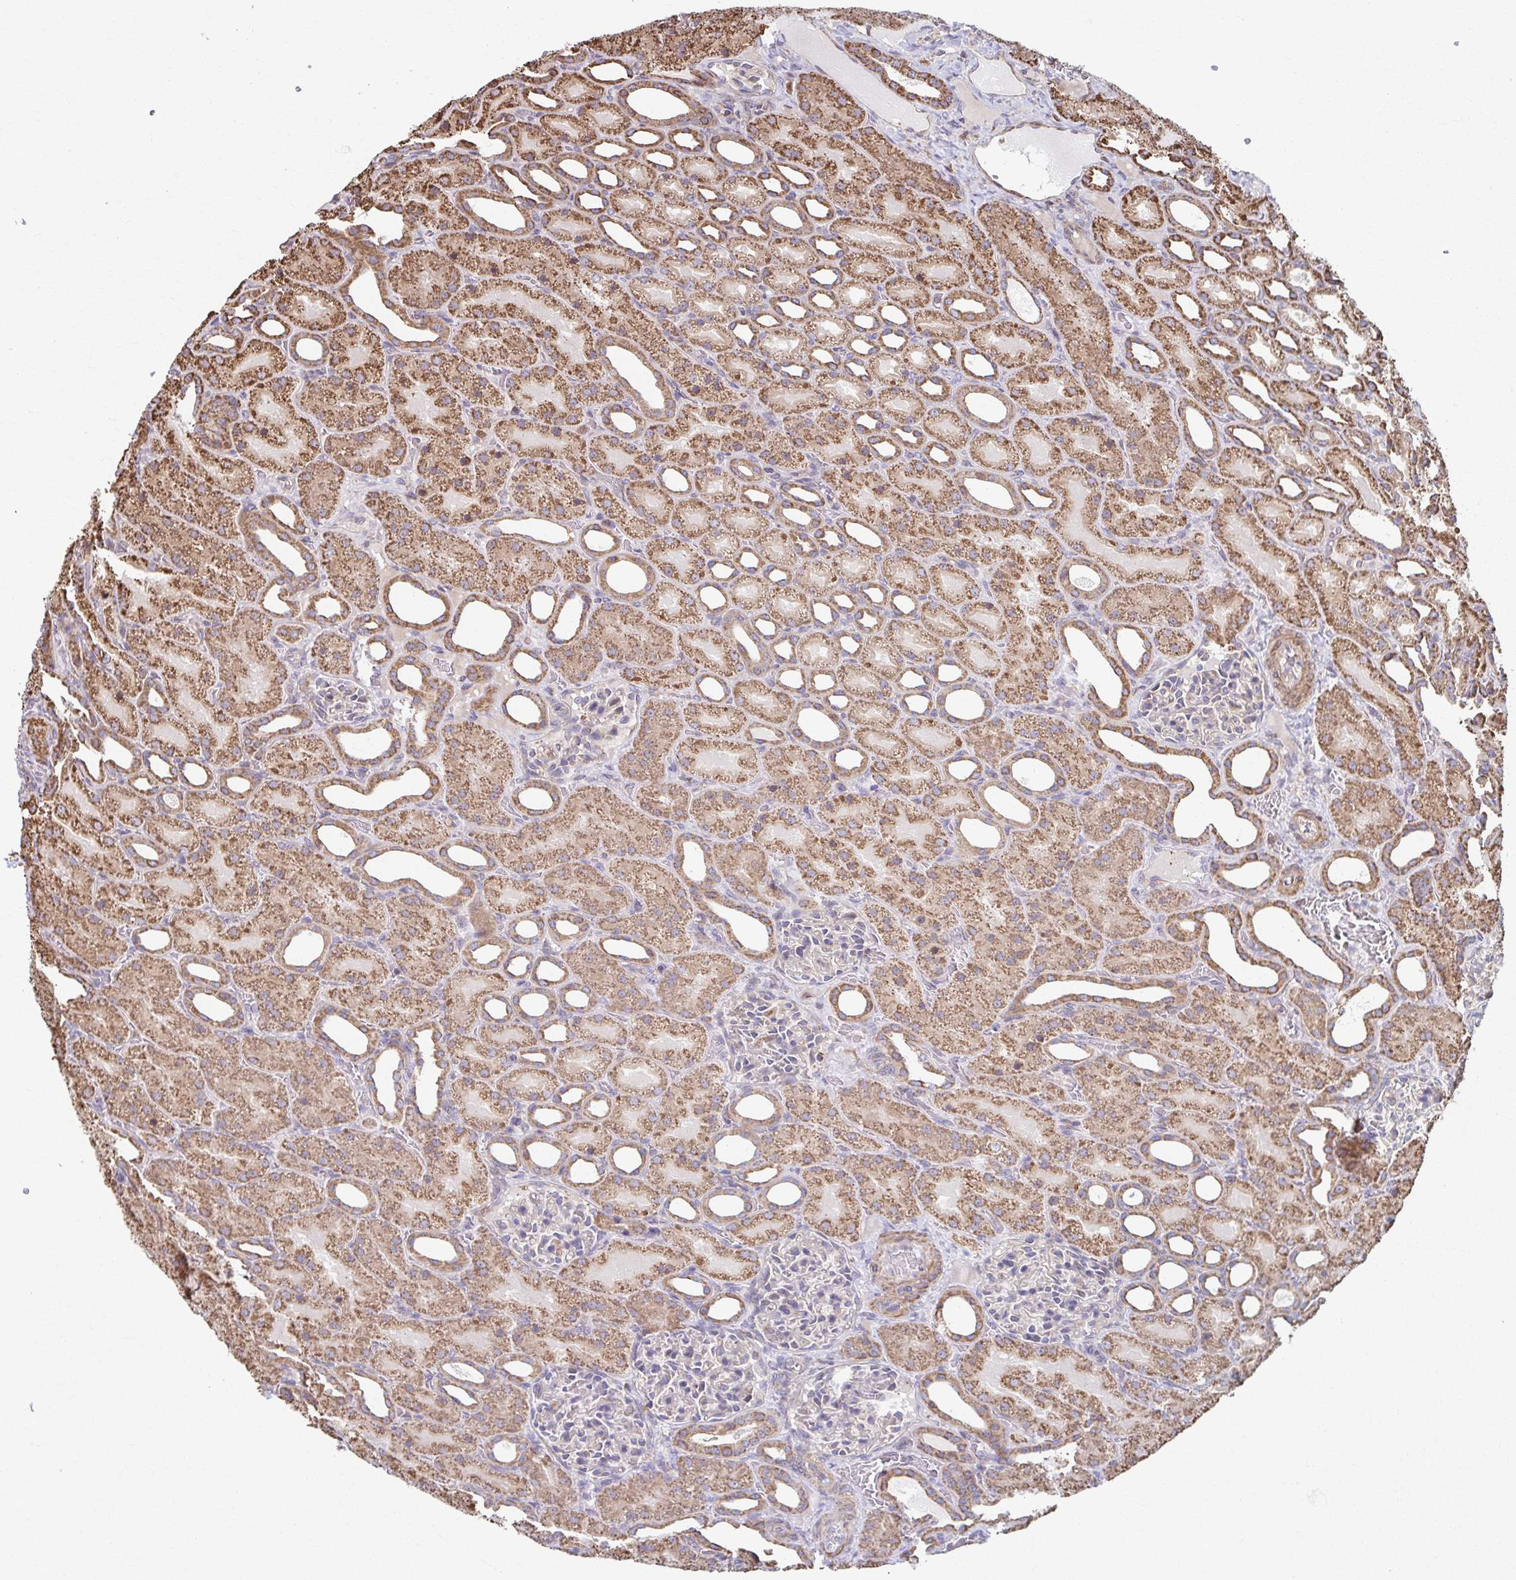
{"staining": {"intensity": "moderate", "quantity": "<25%", "location": "cytoplasmic/membranous"}, "tissue": "kidney", "cell_type": "Cells in glomeruli", "image_type": "normal", "snomed": [{"axis": "morphology", "description": "Normal tissue, NOS"}, {"axis": "topography", "description": "Kidney"}], "caption": "An image showing moderate cytoplasmic/membranous positivity in approximately <25% of cells in glomeruli in unremarkable kidney, as visualized by brown immunohistochemical staining.", "gene": "KLHL34", "patient": {"sex": "male", "age": 2}}